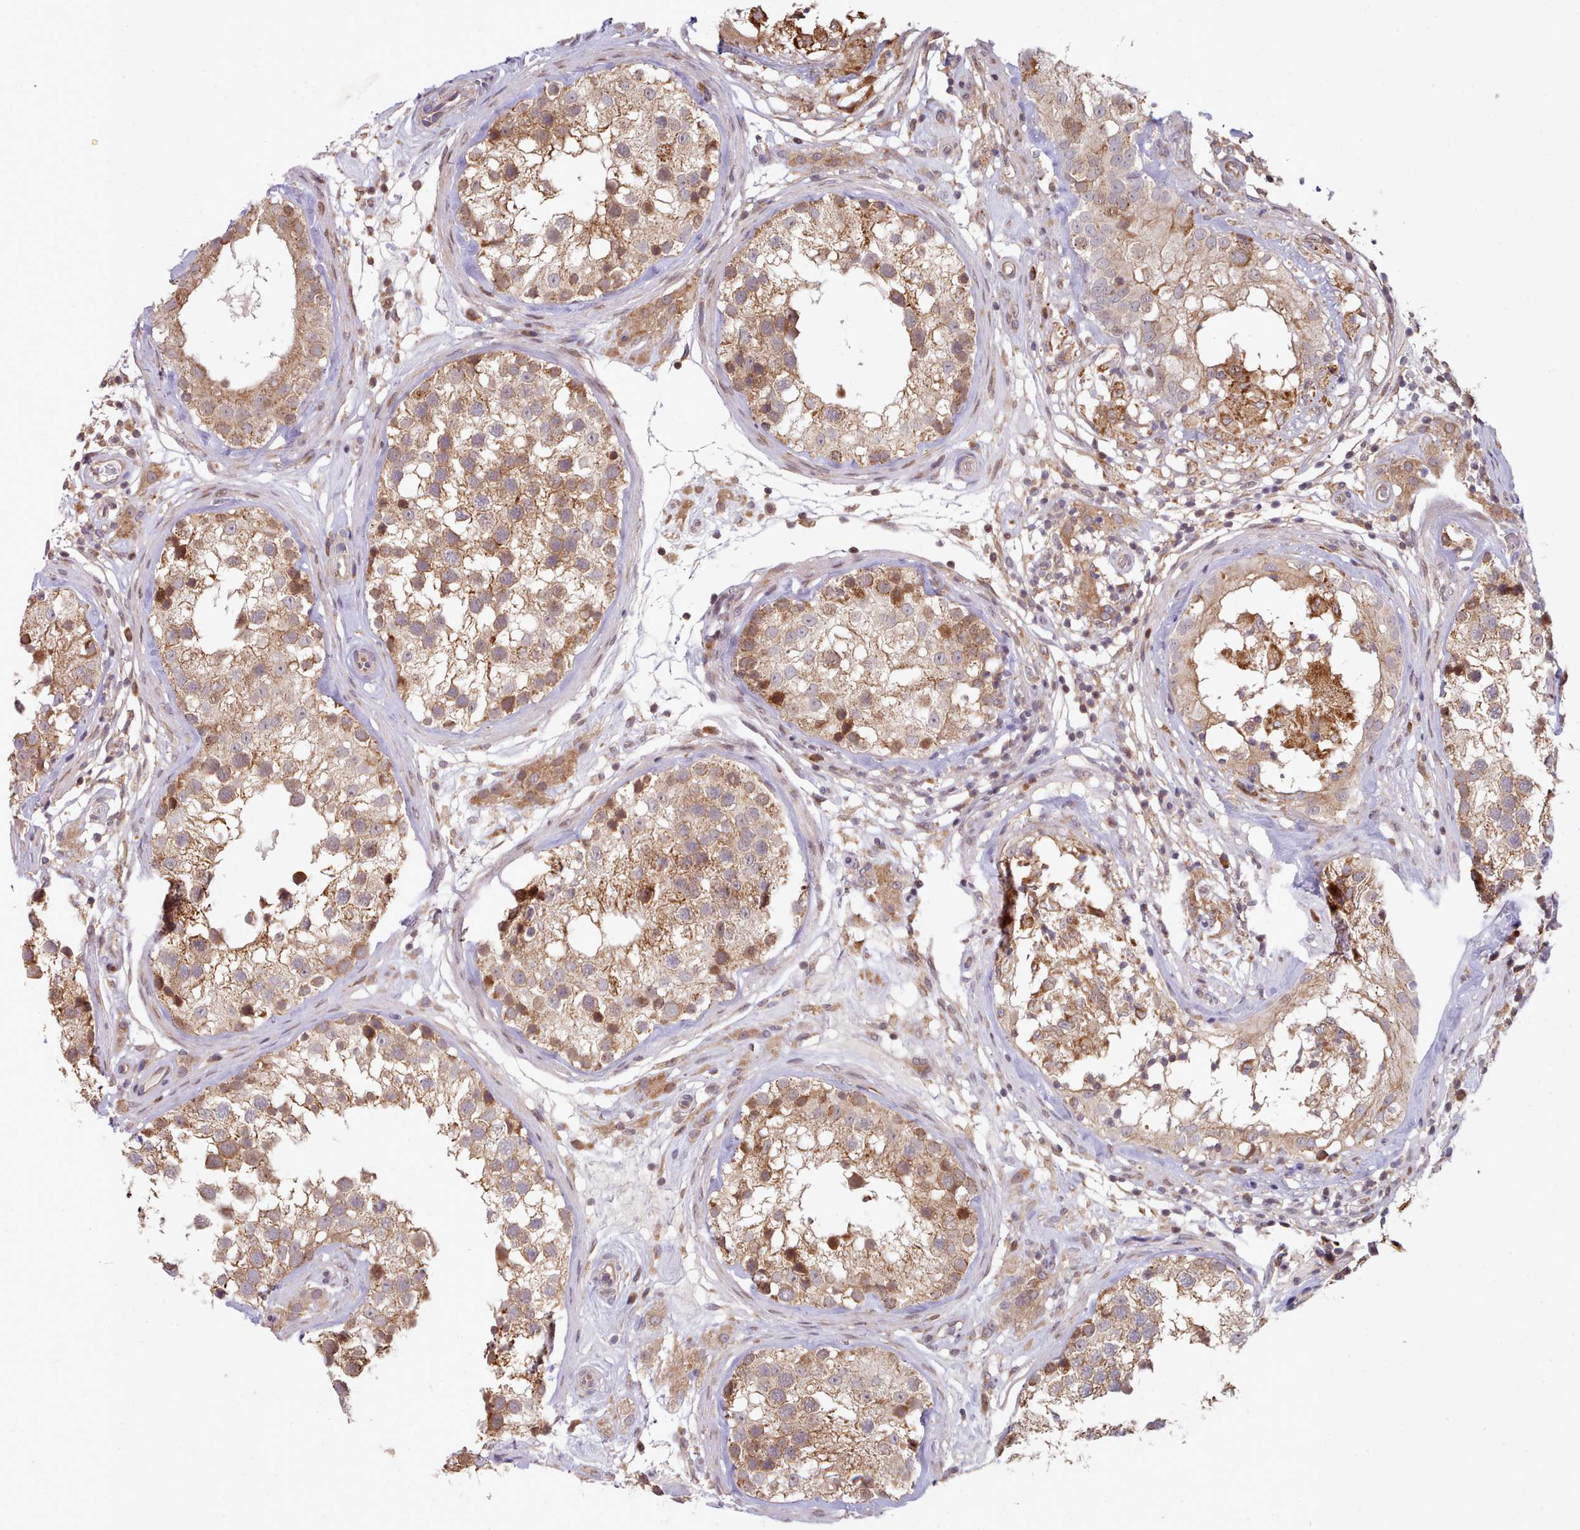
{"staining": {"intensity": "moderate", "quantity": ">75%", "location": "cytoplasmic/membranous"}, "tissue": "testis", "cell_type": "Cells in seminiferous ducts", "image_type": "normal", "snomed": [{"axis": "morphology", "description": "Normal tissue, NOS"}, {"axis": "topography", "description": "Testis"}], "caption": "A high-resolution histopathology image shows immunohistochemistry (IHC) staining of unremarkable testis, which reveals moderate cytoplasmic/membranous staining in about >75% of cells in seminiferous ducts.", "gene": "TRIM26", "patient": {"sex": "male", "age": 46}}